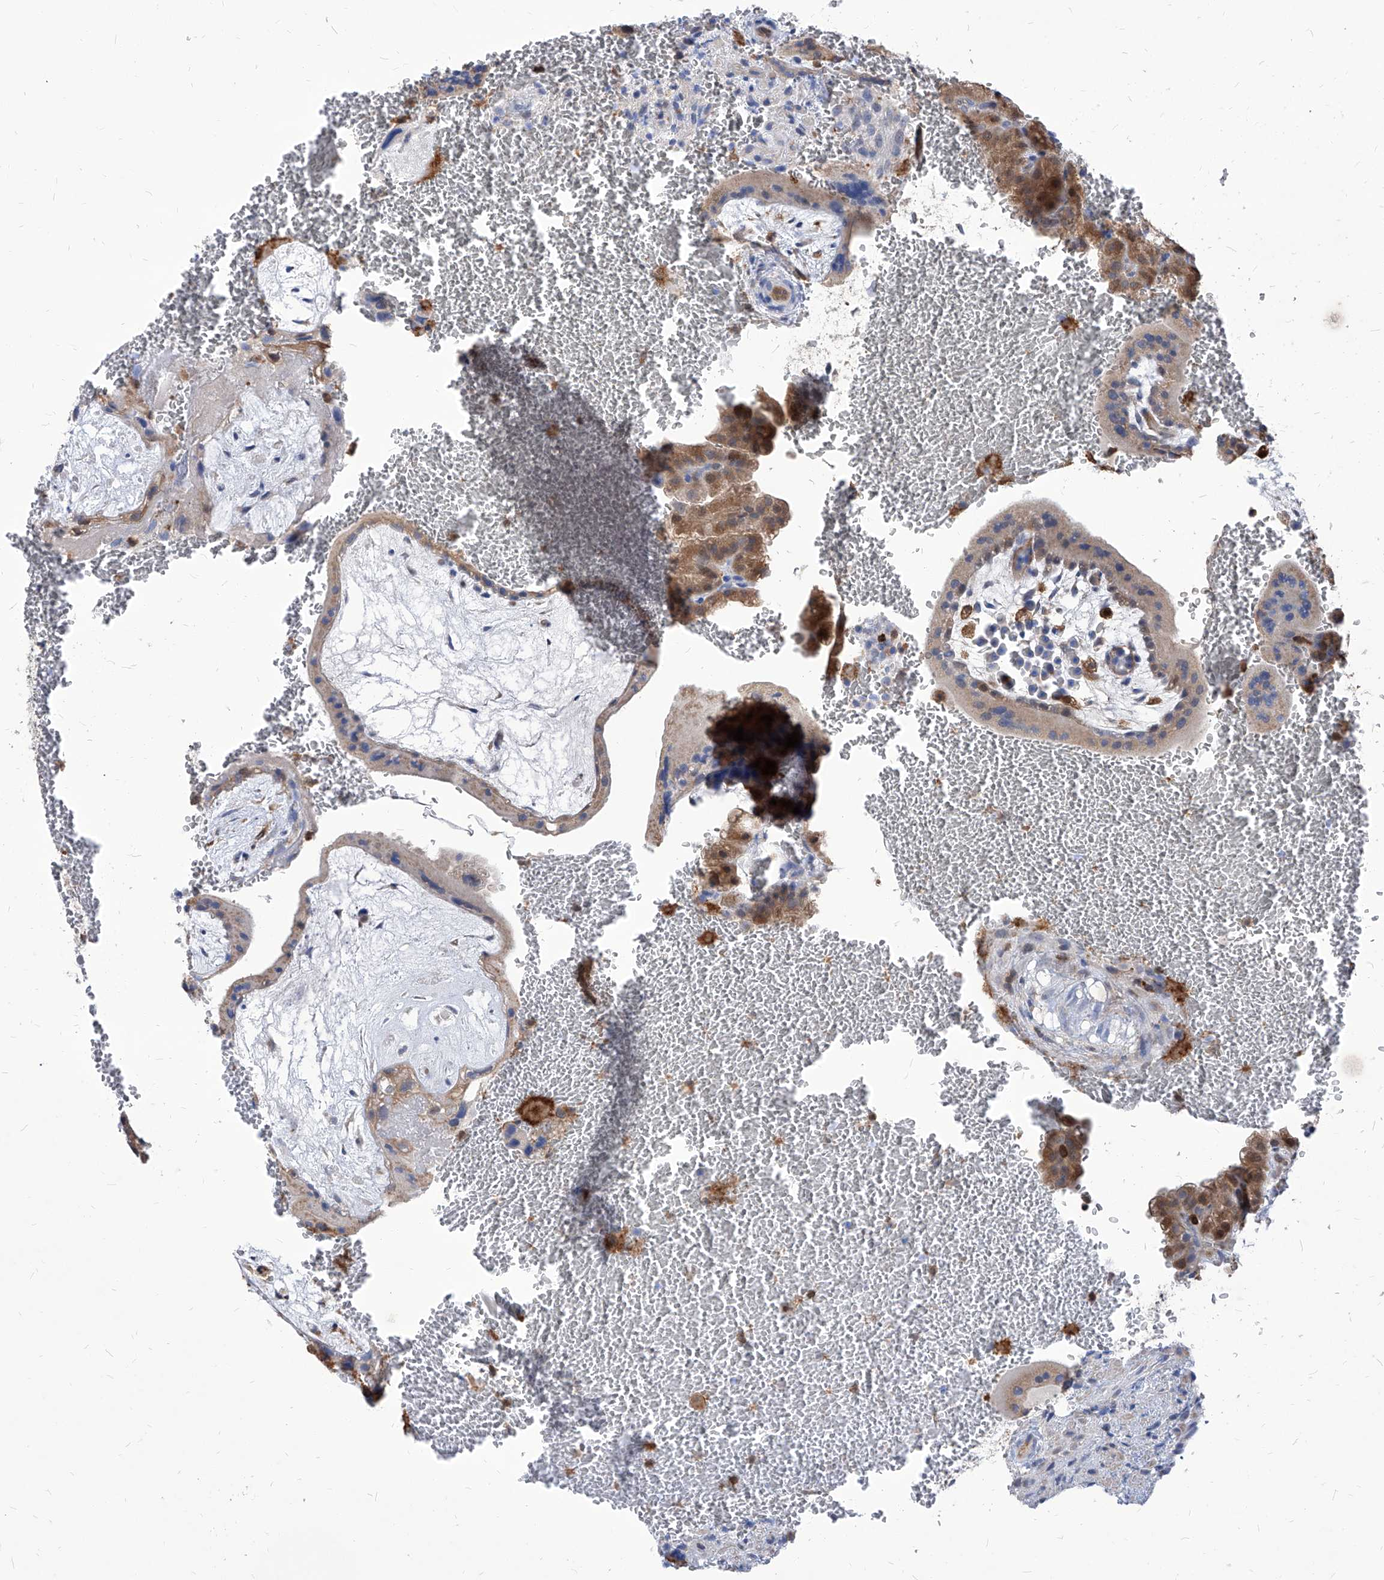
{"staining": {"intensity": "strong", "quantity": "25%-75%", "location": "cytoplasmic/membranous"}, "tissue": "placenta", "cell_type": "Decidual cells", "image_type": "normal", "snomed": [{"axis": "morphology", "description": "Normal tissue, NOS"}, {"axis": "topography", "description": "Placenta"}], "caption": "Immunohistochemical staining of benign human placenta displays high levels of strong cytoplasmic/membranous staining in about 25%-75% of decidual cells.", "gene": "ABRACL", "patient": {"sex": "female", "age": 35}}